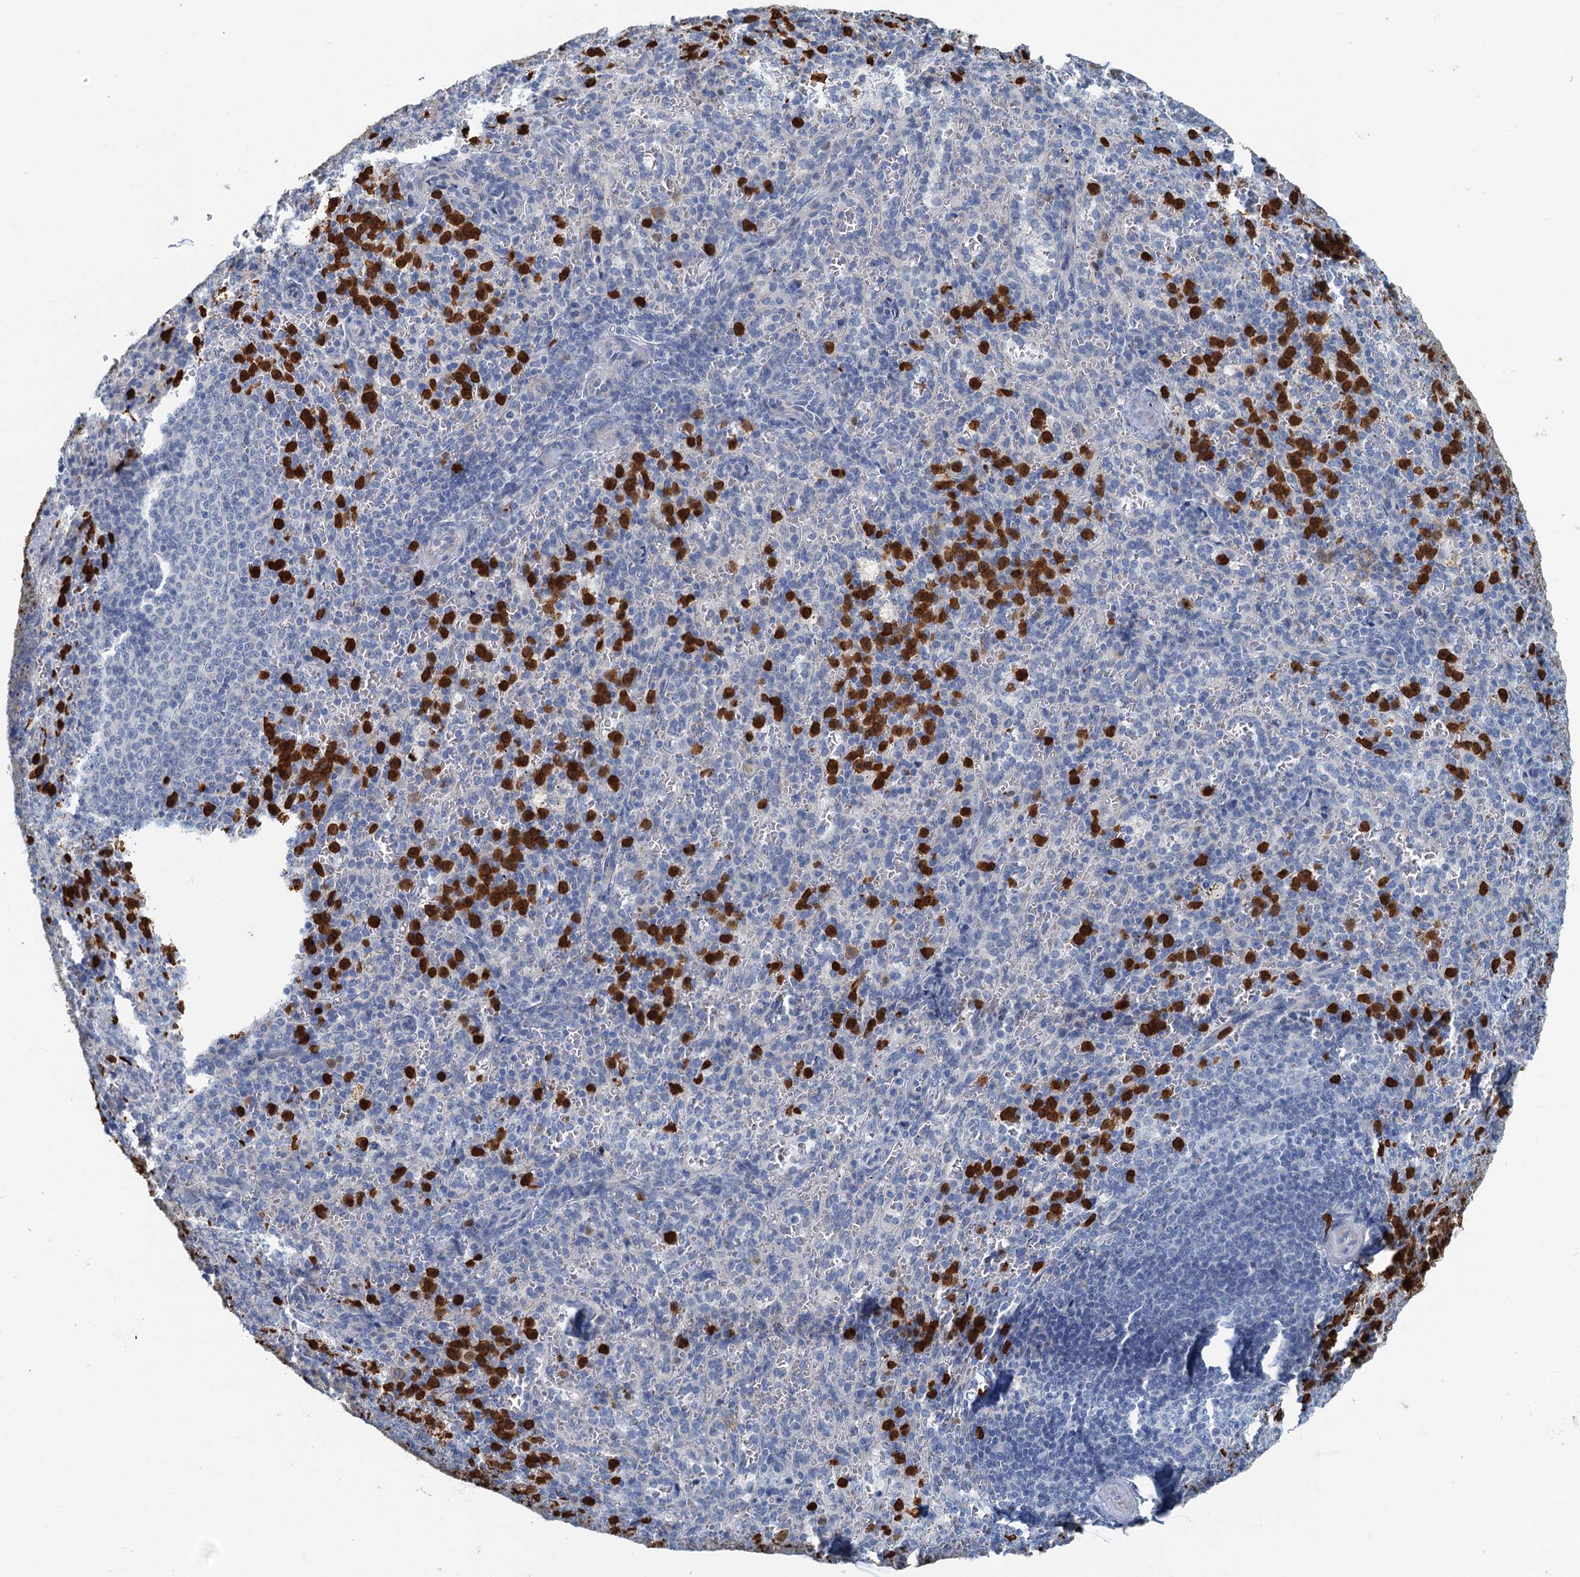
{"staining": {"intensity": "strong", "quantity": "25%-75%", "location": "cytoplasmic/membranous"}, "tissue": "spleen", "cell_type": "Cells in red pulp", "image_type": "normal", "snomed": [{"axis": "morphology", "description": "Normal tissue, NOS"}, {"axis": "topography", "description": "Spleen"}], "caption": "A histopathology image showing strong cytoplasmic/membranous expression in about 25%-75% of cells in red pulp in benign spleen, as visualized by brown immunohistochemical staining.", "gene": "ANKDD1A", "patient": {"sex": "female", "age": 21}}